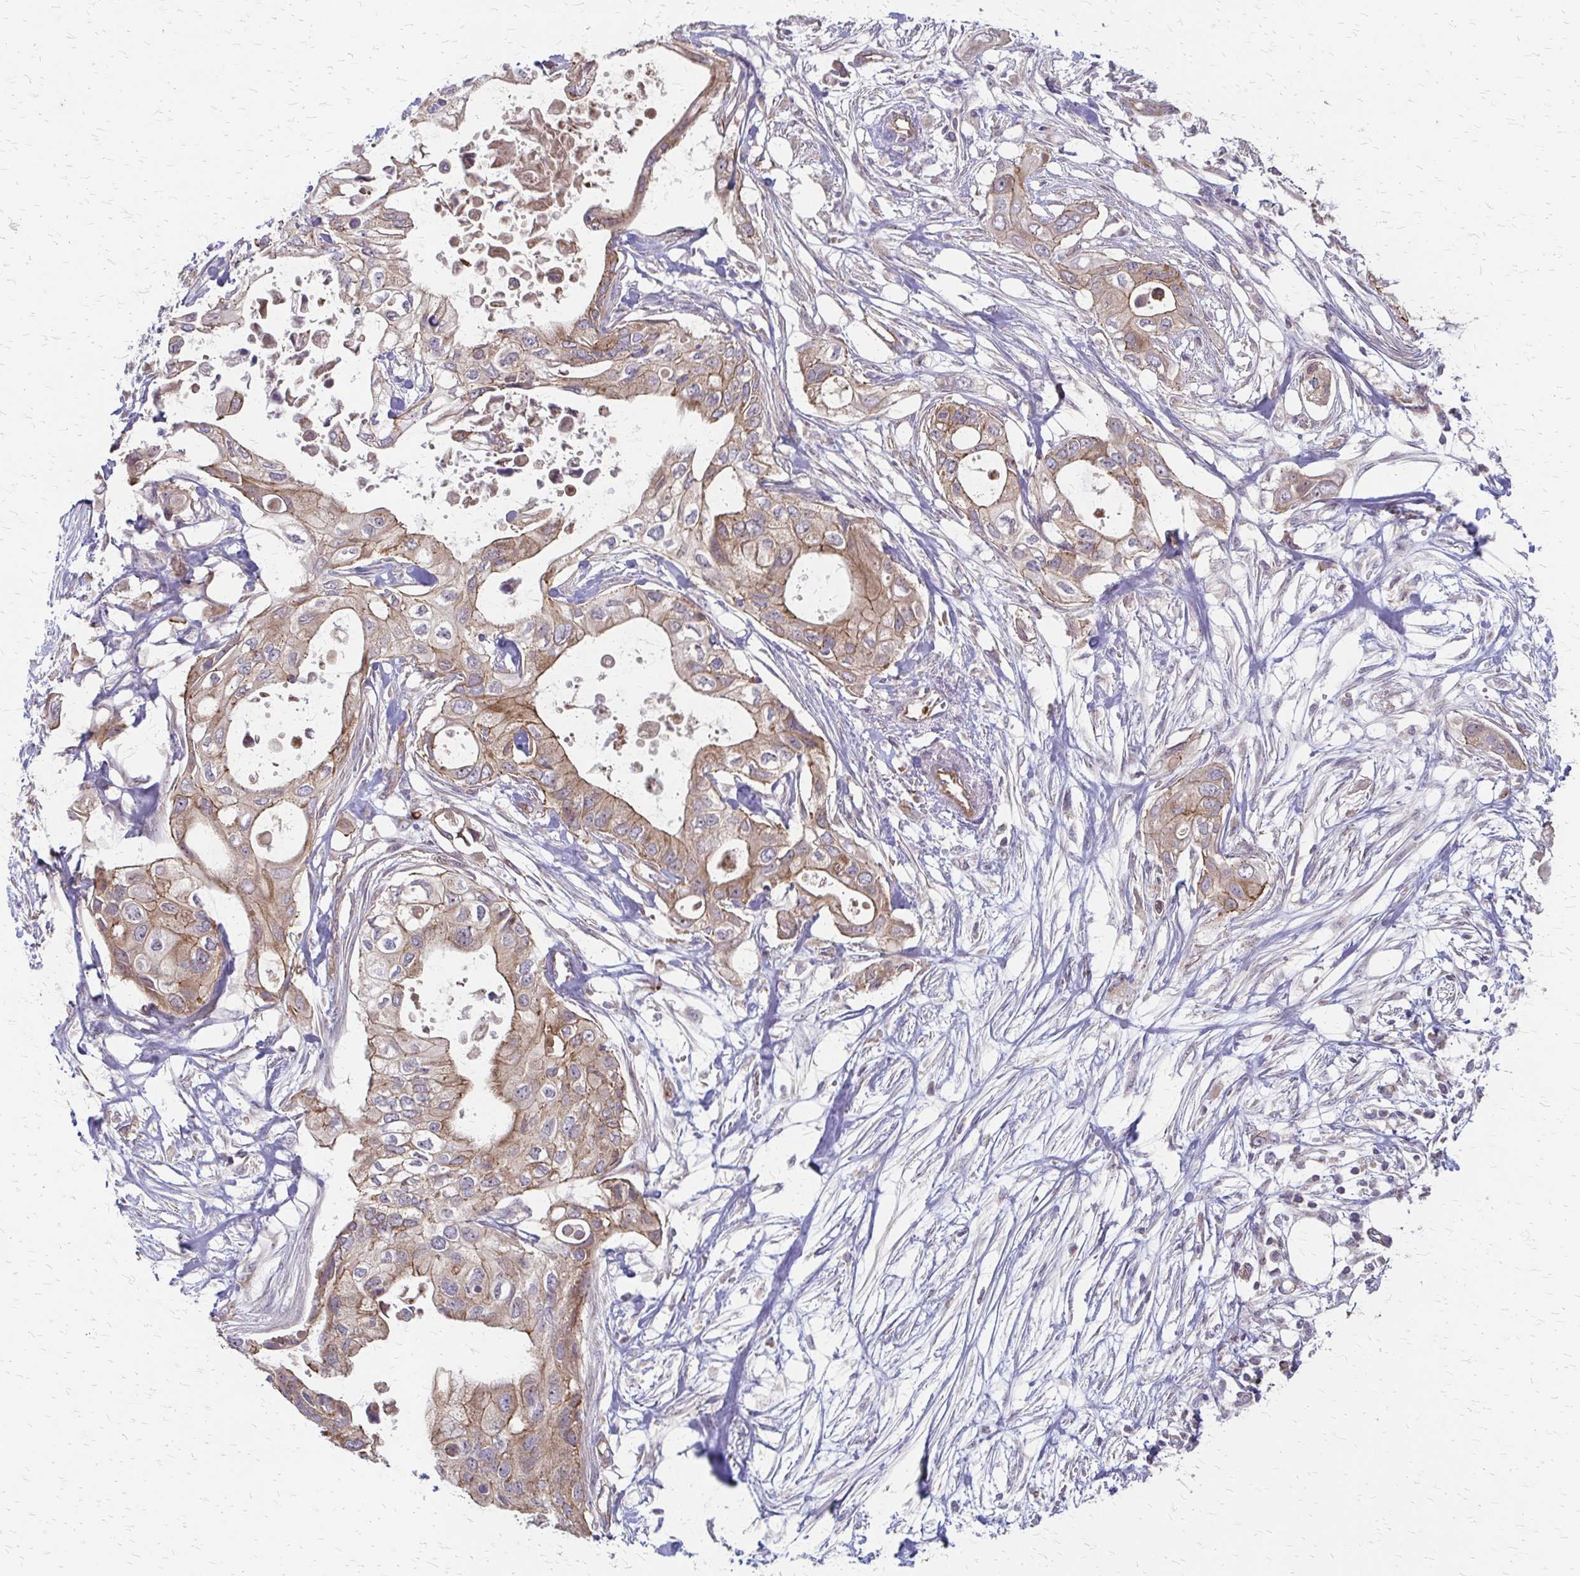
{"staining": {"intensity": "weak", "quantity": ">75%", "location": "cytoplasmic/membranous"}, "tissue": "pancreatic cancer", "cell_type": "Tumor cells", "image_type": "cancer", "snomed": [{"axis": "morphology", "description": "Adenocarcinoma, NOS"}, {"axis": "topography", "description": "Pancreas"}], "caption": "Tumor cells demonstrate weak cytoplasmic/membranous expression in about >75% of cells in pancreatic cancer.", "gene": "ZNF383", "patient": {"sex": "female", "age": 63}}